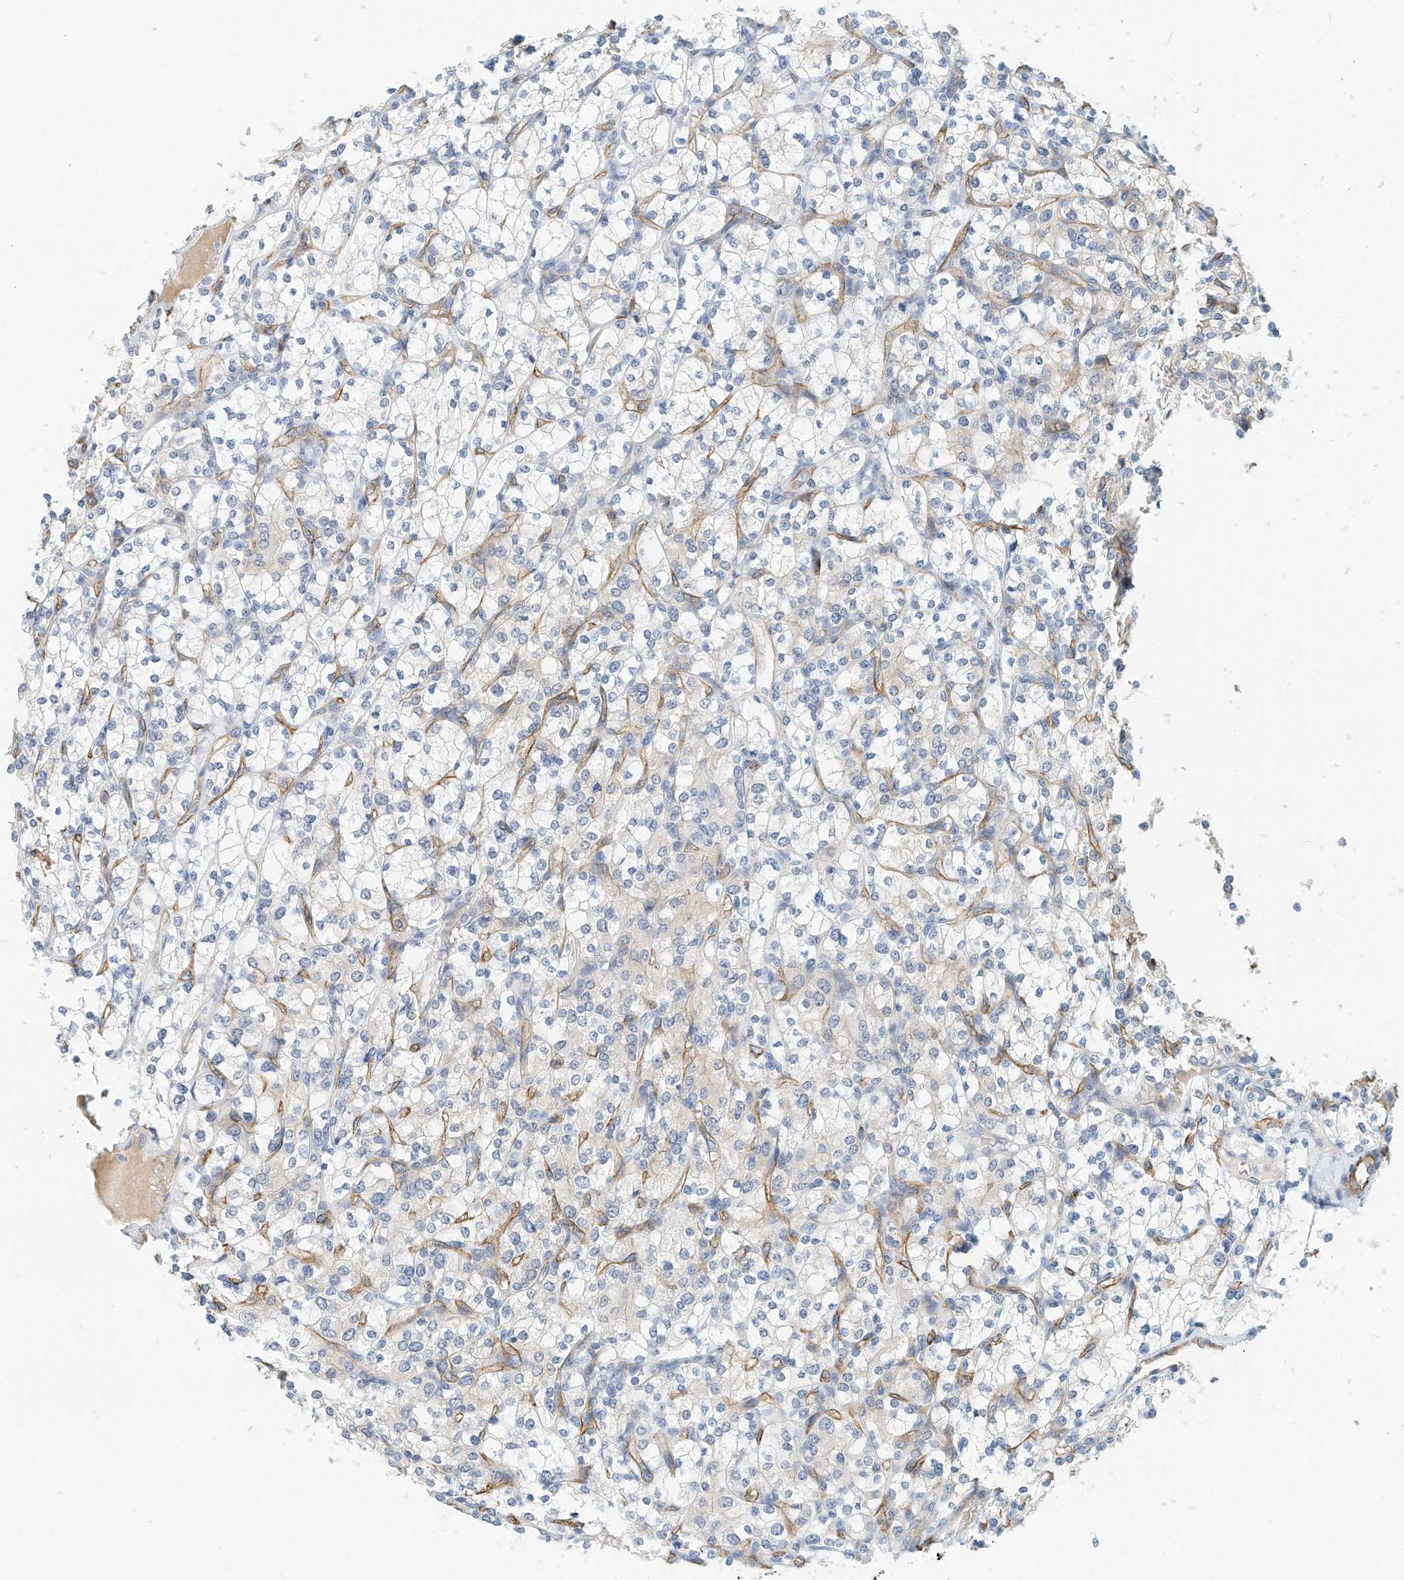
{"staining": {"intensity": "negative", "quantity": "none", "location": "none"}, "tissue": "renal cancer", "cell_type": "Tumor cells", "image_type": "cancer", "snomed": [{"axis": "morphology", "description": "Adenocarcinoma, NOS"}, {"axis": "topography", "description": "Kidney"}], "caption": "IHC histopathology image of neoplastic tissue: human renal cancer stained with DAB exhibits no significant protein positivity in tumor cells.", "gene": "ARHGAP28", "patient": {"sex": "male", "age": 77}}